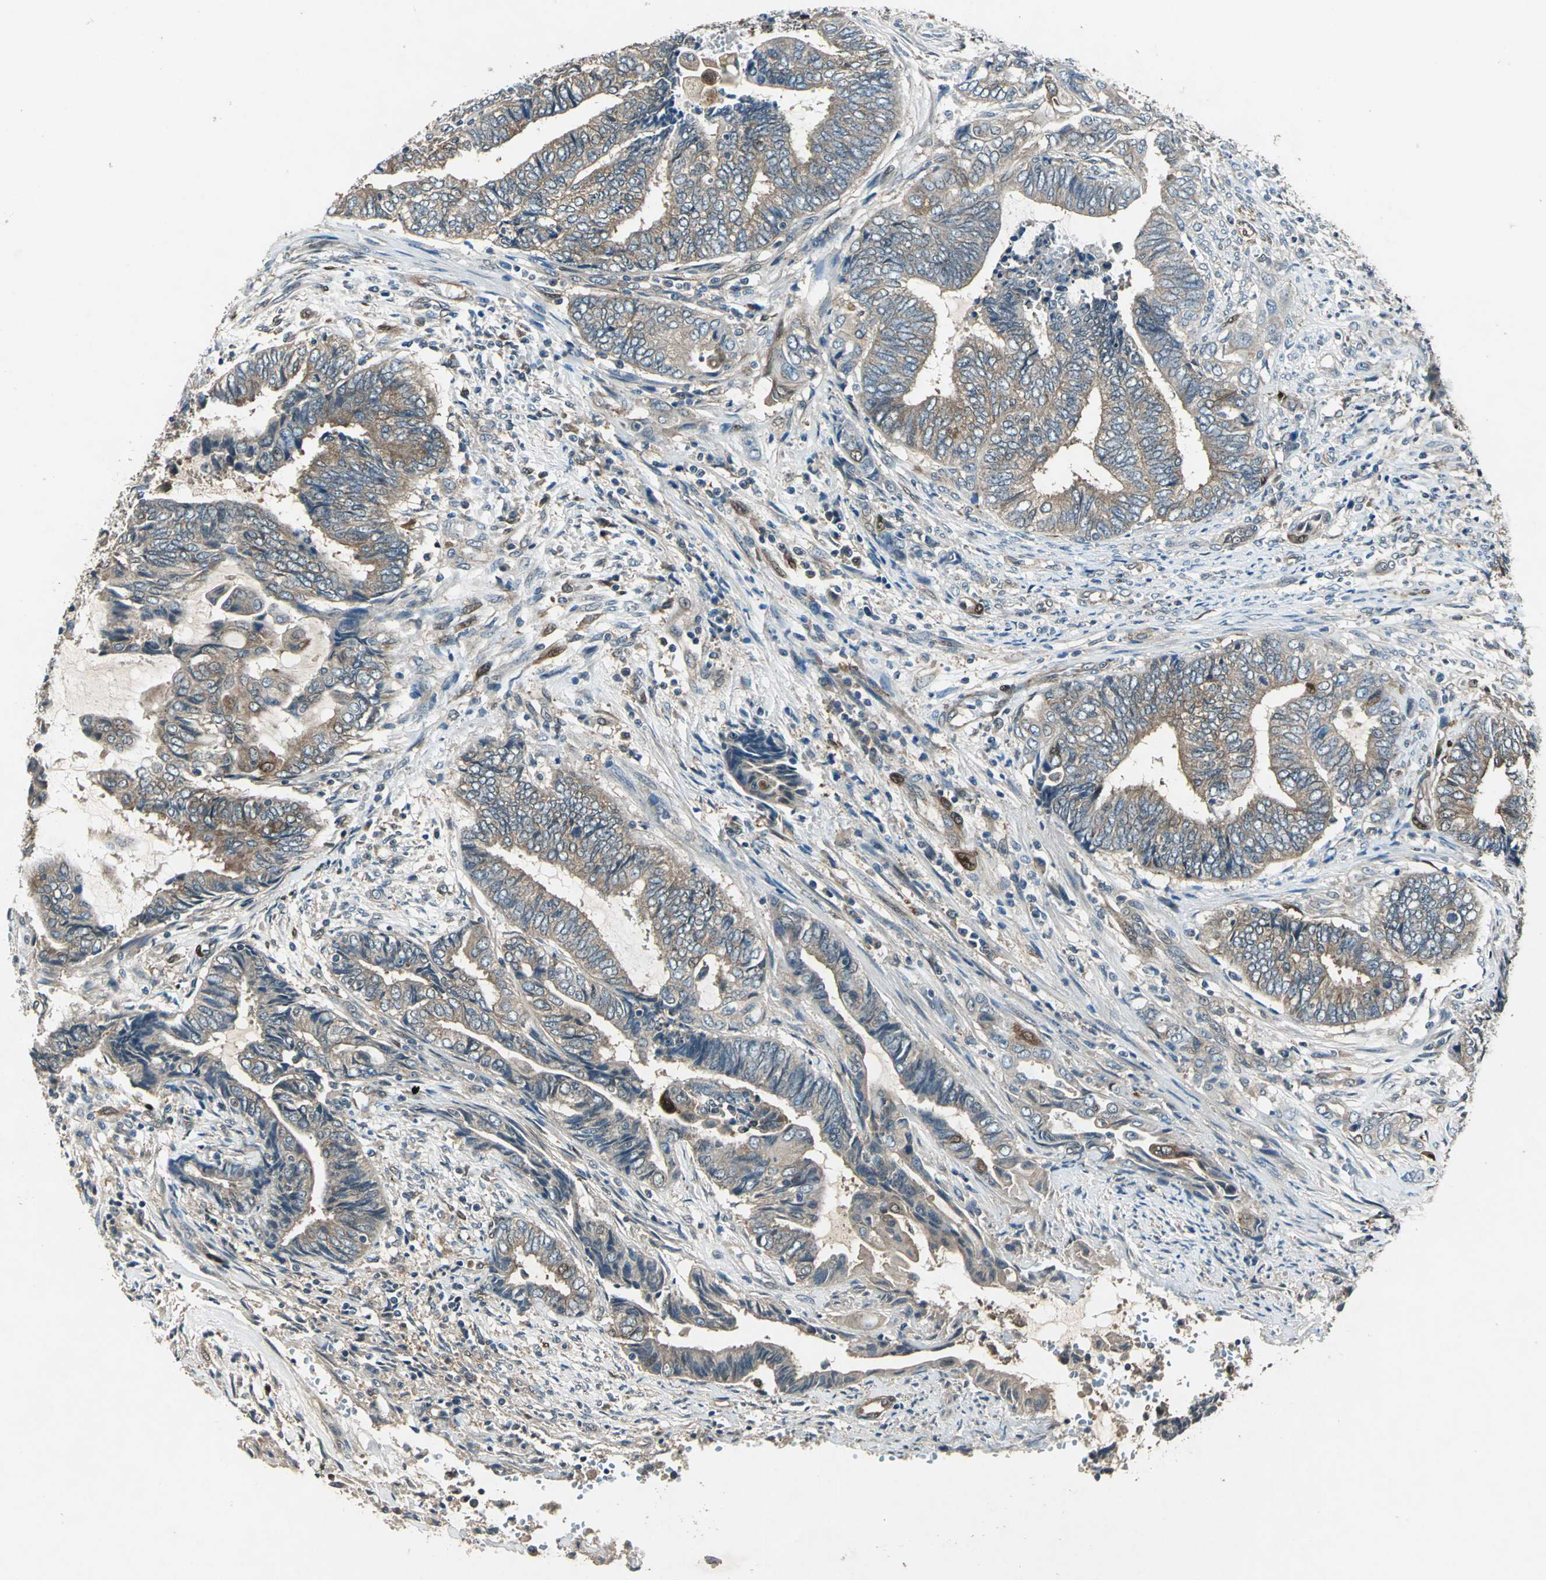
{"staining": {"intensity": "moderate", "quantity": ">75%", "location": "cytoplasmic/membranous"}, "tissue": "endometrial cancer", "cell_type": "Tumor cells", "image_type": "cancer", "snomed": [{"axis": "morphology", "description": "Adenocarcinoma, NOS"}, {"axis": "topography", "description": "Uterus"}, {"axis": "topography", "description": "Endometrium"}], "caption": "Tumor cells demonstrate medium levels of moderate cytoplasmic/membranous expression in approximately >75% of cells in adenocarcinoma (endometrial). (Stains: DAB in brown, nuclei in blue, Microscopy: brightfield microscopy at high magnification).", "gene": "RRM2B", "patient": {"sex": "female", "age": 70}}